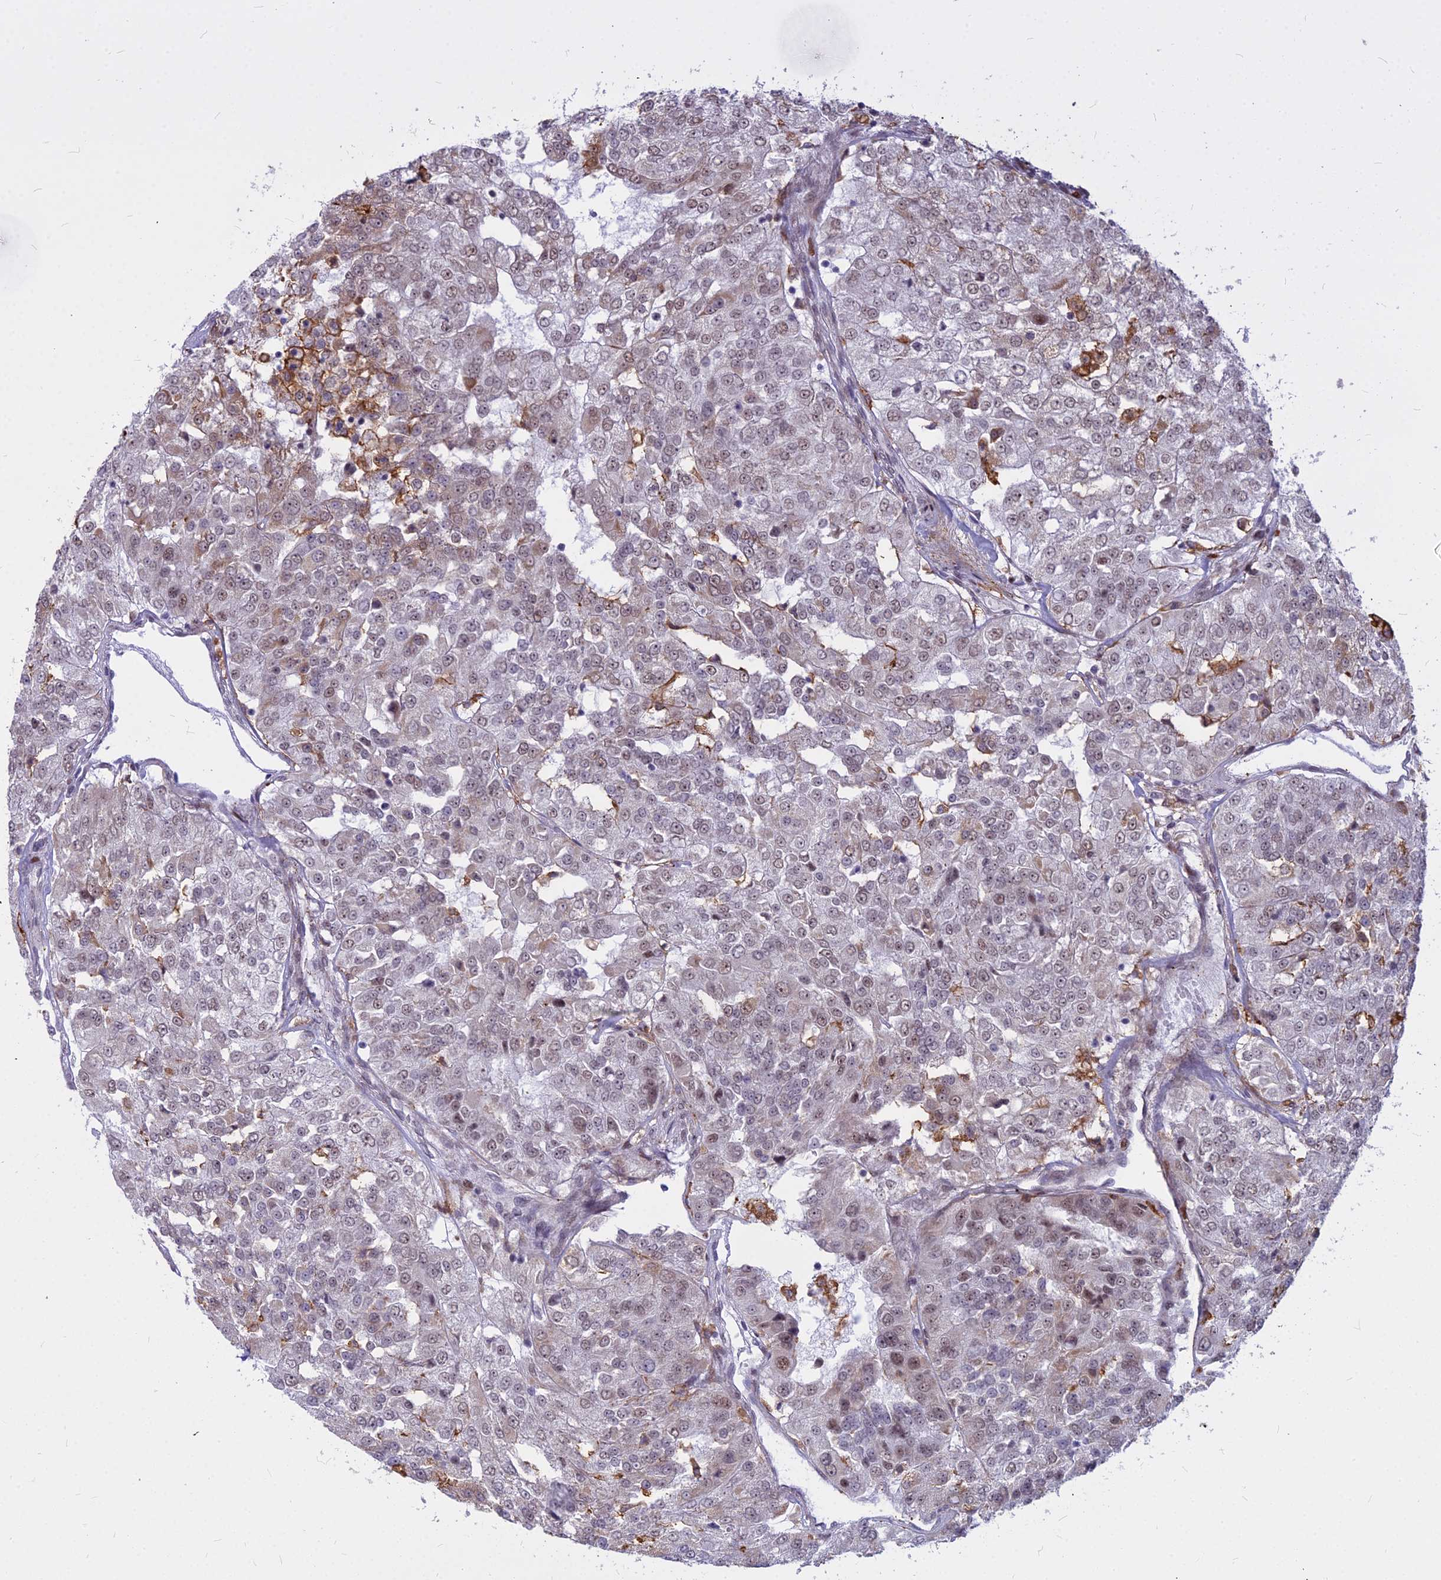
{"staining": {"intensity": "weak", "quantity": "<25%", "location": "cytoplasmic/membranous,nuclear"}, "tissue": "renal cancer", "cell_type": "Tumor cells", "image_type": "cancer", "snomed": [{"axis": "morphology", "description": "Adenocarcinoma, NOS"}, {"axis": "topography", "description": "Kidney"}], "caption": "Immunohistochemistry histopathology image of human renal cancer (adenocarcinoma) stained for a protein (brown), which shows no staining in tumor cells.", "gene": "ALG10", "patient": {"sex": "female", "age": 63}}